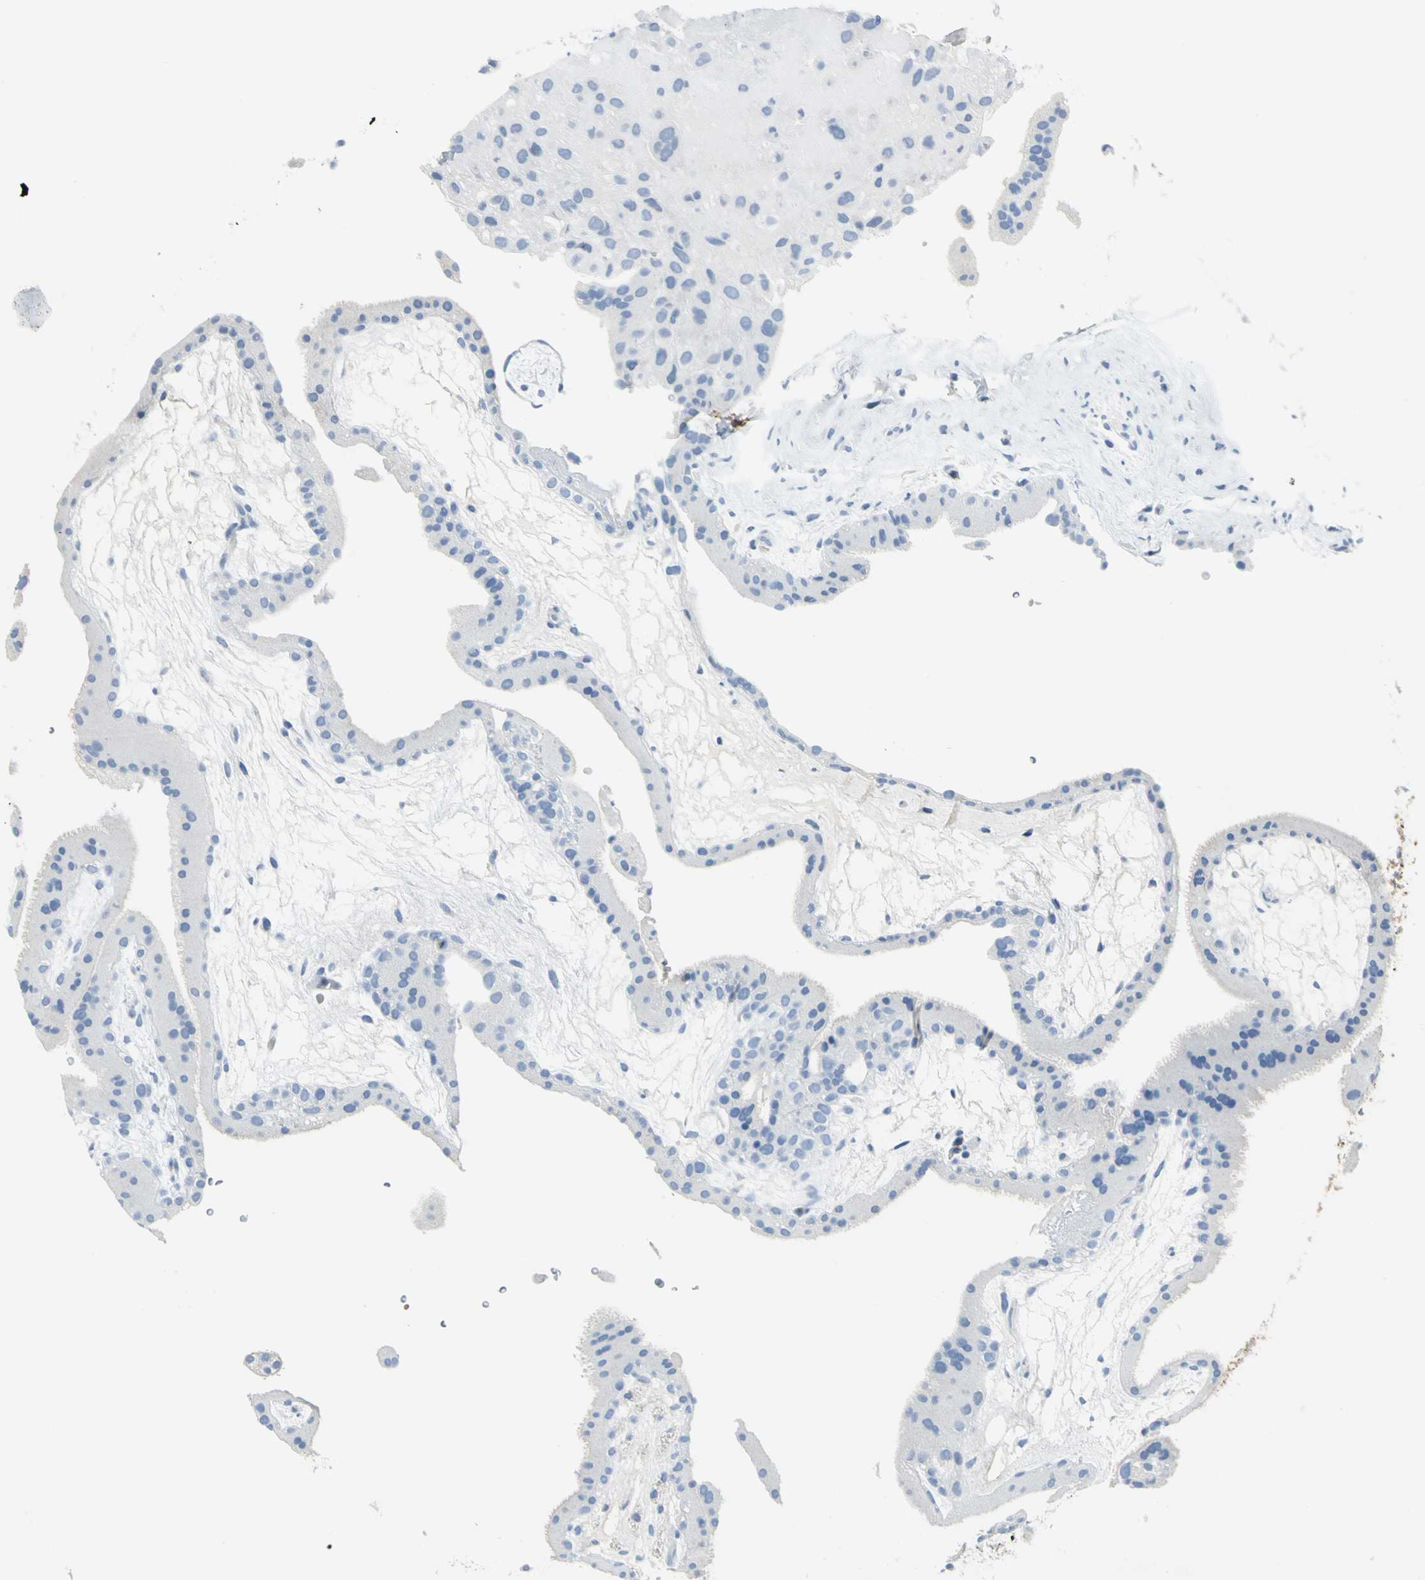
{"staining": {"intensity": "negative", "quantity": "none", "location": "none"}, "tissue": "placenta", "cell_type": "Decidual cells", "image_type": "normal", "snomed": [{"axis": "morphology", "description": "Normal tissue, NOS"}, {"axis": "topography", "description": "Placenta"}], "caption": "Image shows no protein positivity in decidual cells of normal placenta. (DAB (3,3'-diaminobenzidine) immunohistochemistry (IHC) with hematoxylin counter stain).", "gene": "PKLR", "patient": {"sex": "female", "age": 19}}